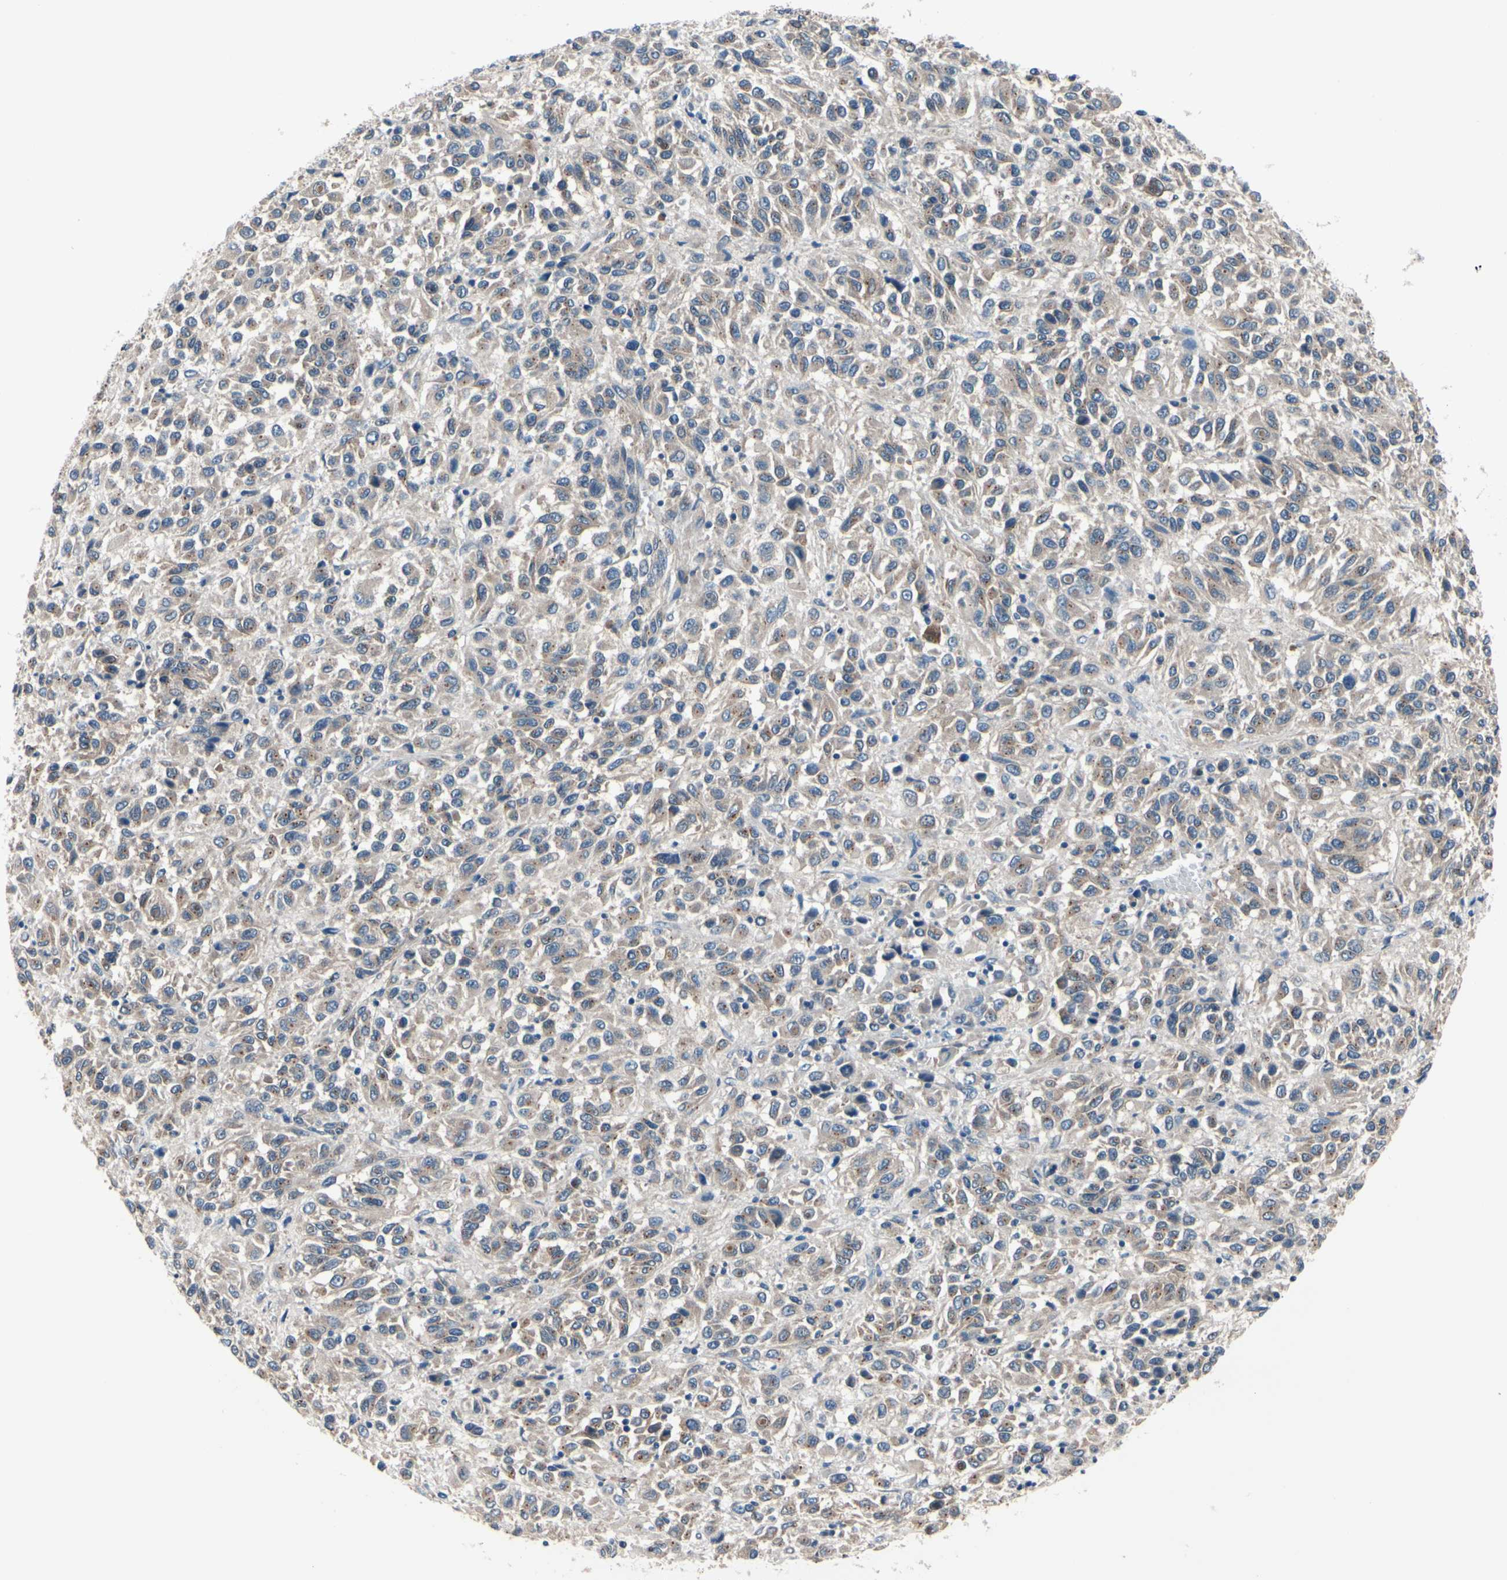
{"staining": {"intensity": "negative", "quantity": "none", "location": "none"}, "tissue": "melanoma", "cell_type": "Tumor cells", "image_type": "cancer", "snomed": [{"axis": "morphology", "description": "Malignant melanoma, Metastatic site"}, {"axis": "topography", "description": "Lung"}], "caption": "Image shows no significant protein positivity in tumor cells of melanoma.", "gene": "PRKAR2B", "patient": {"sex": "male", "age": 64}}